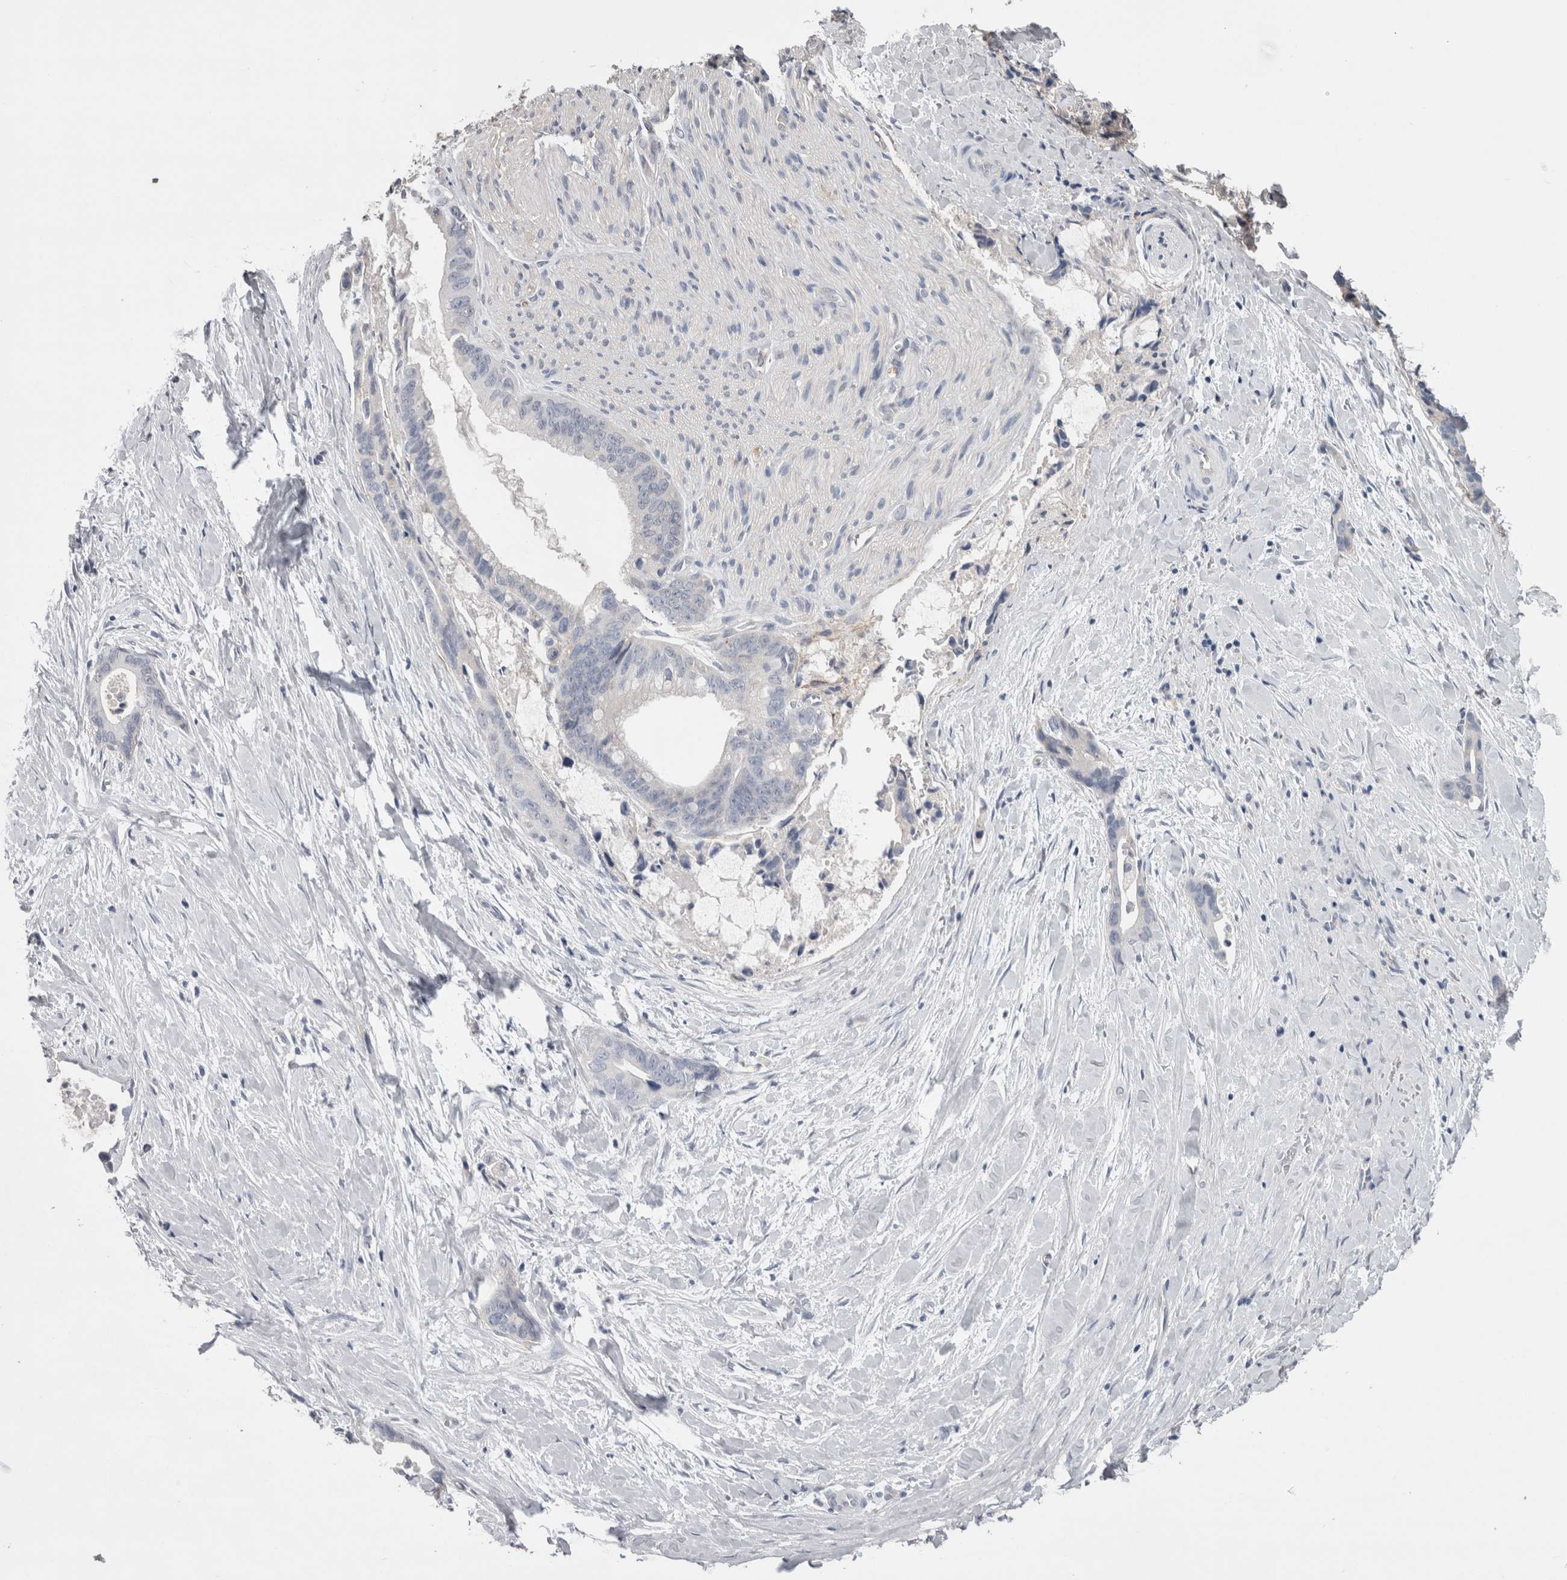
{"staining": {"intensity": "negative", "quantity": "none", "location": "none"}, "tissue": "liver cancer", "cell_type": "Tumor cells", "image_type": "cancer", "snomed": [{"axis": "morphology", "description": "Cholangiocarcinoma"}, {"axis": "topography", "description": "Liver"}], "caption": "An IHC histopathology image of liver cancer is shown. There is no staining in tumor cells of liver cancer.", "gene": "NECTIN2", "patient": {"sex": "female", "age": 55}}